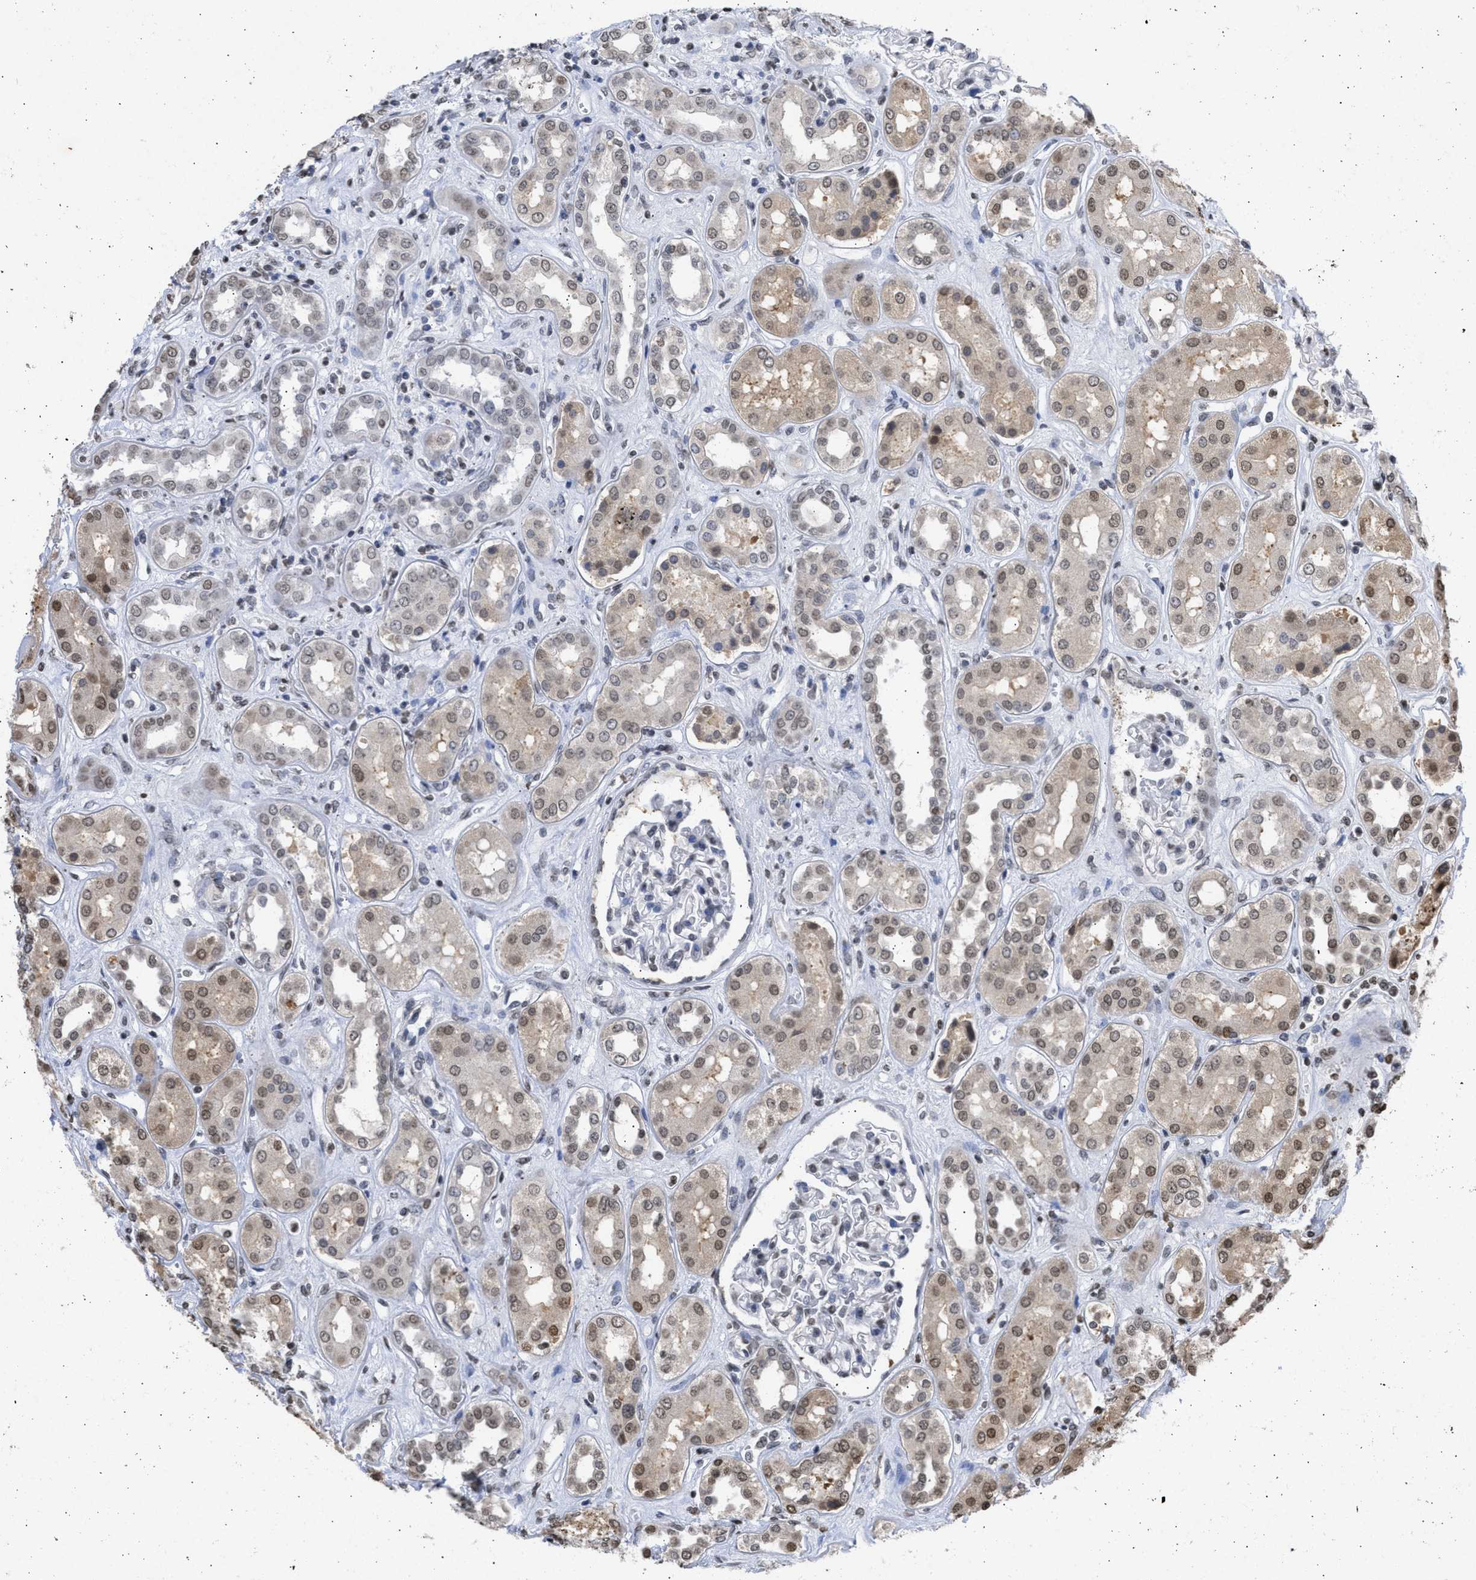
{"staining": {"intensity": "weak", "quantity": "<25%", "location": "nuclear"}, "tissue": "kidney", "cell_type": "Cells in glomeruli", "image_type": "normal", "snomed": [{"axis": "morphology", "description": "Normal tissue, NOS"}, {"axis": "topography", "description": "Kidney"}], "caption": "High power microscopy image of an IHC histopathology image of unremarkable kidney, revealing no significant expression in cells in glomeruli. Nuclei are stained in blue.", "gene": "NUP35", "patient": {"sex": "male", "age": 59}}